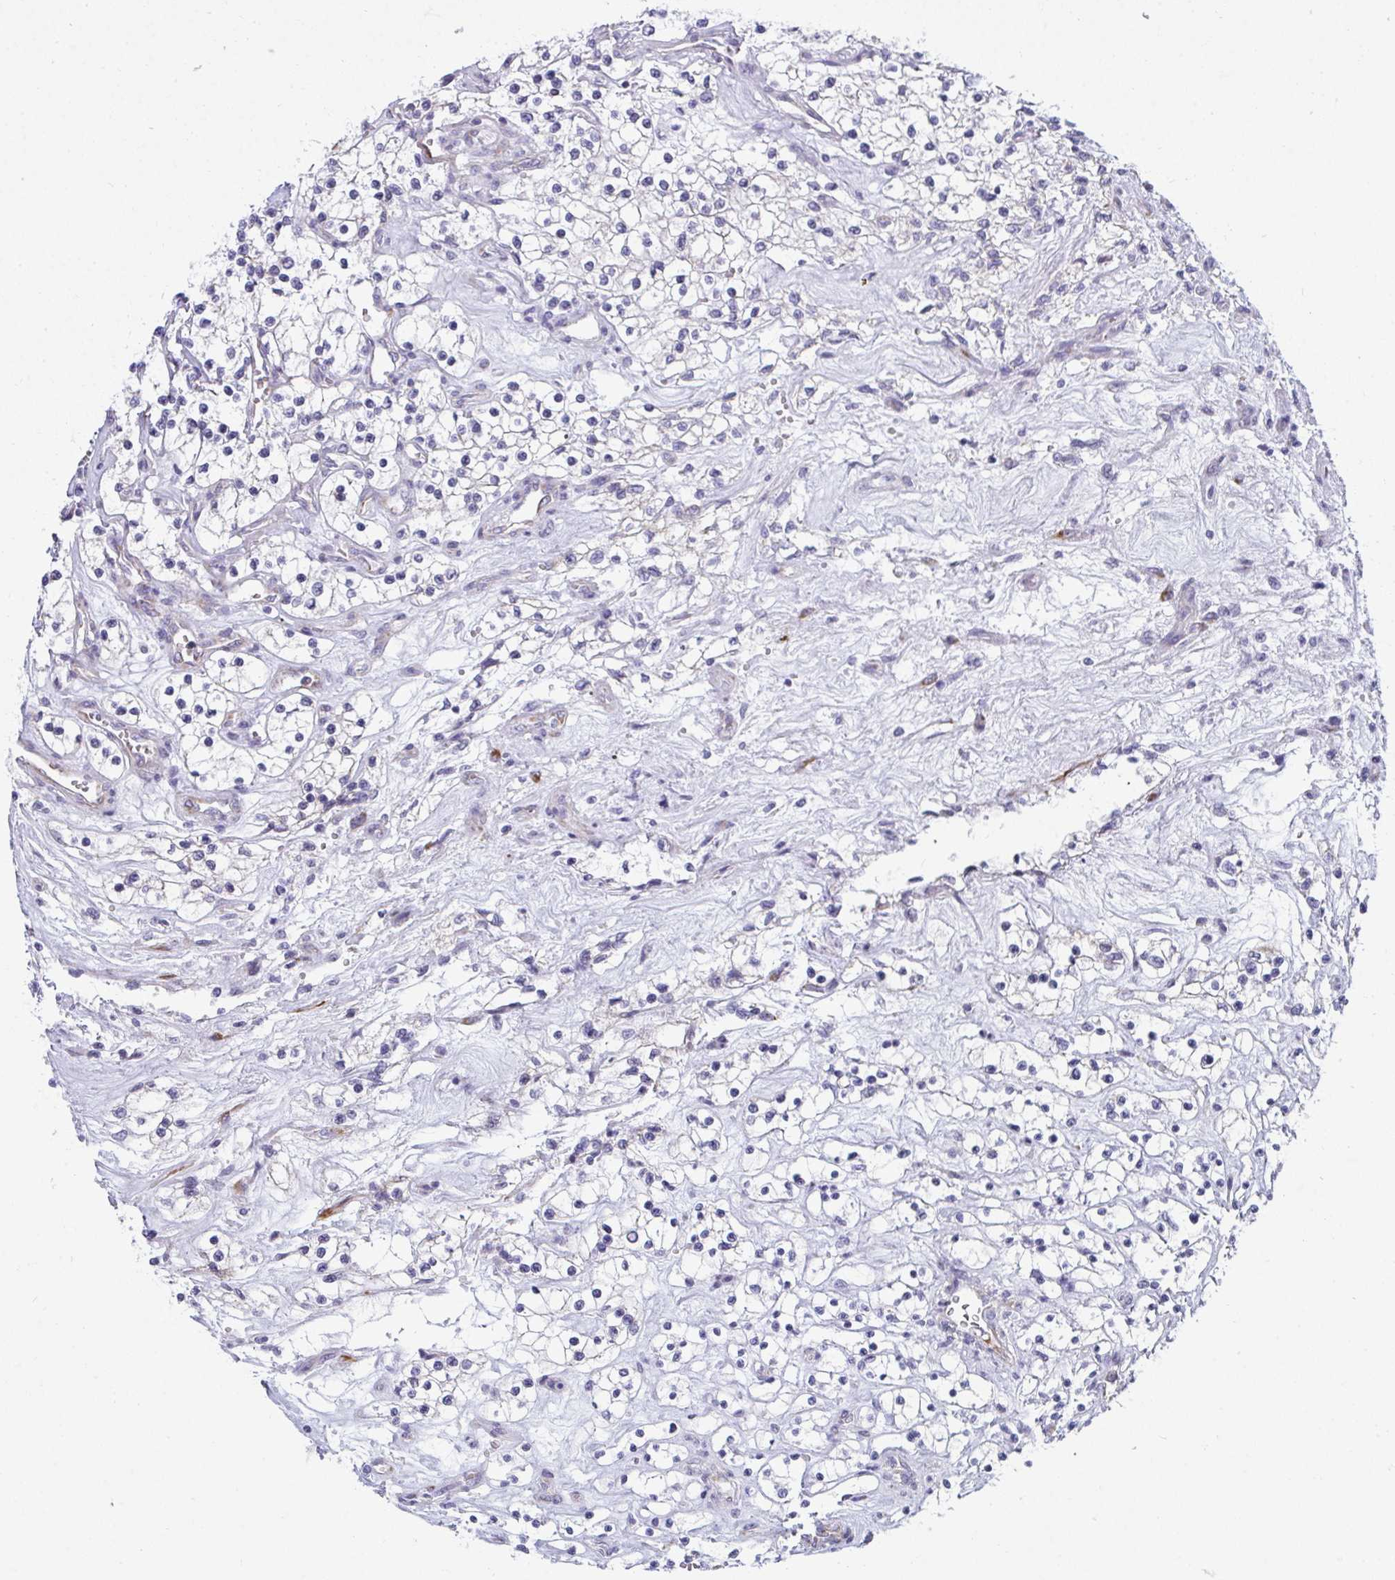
{"staining": {"intensity": "negative", "quantity": "none", "location": "none"}, "tissue": "renal cancer", "cell_type": "Tumor cells", "image_type": "cancer", "snomed": [{"axis": "morphology", "description": "Adenocarcinoma, NOS"}, {"axis": "topography", "description": "Kidney"}], "caption": "A high-resolution image shows IHC staining of renal cancer (adenocarcinoma), which exhibits no significant staining in tumor cells.", "gene": "SHROOM1", "patient": {"sex": "female", "age": 69}}